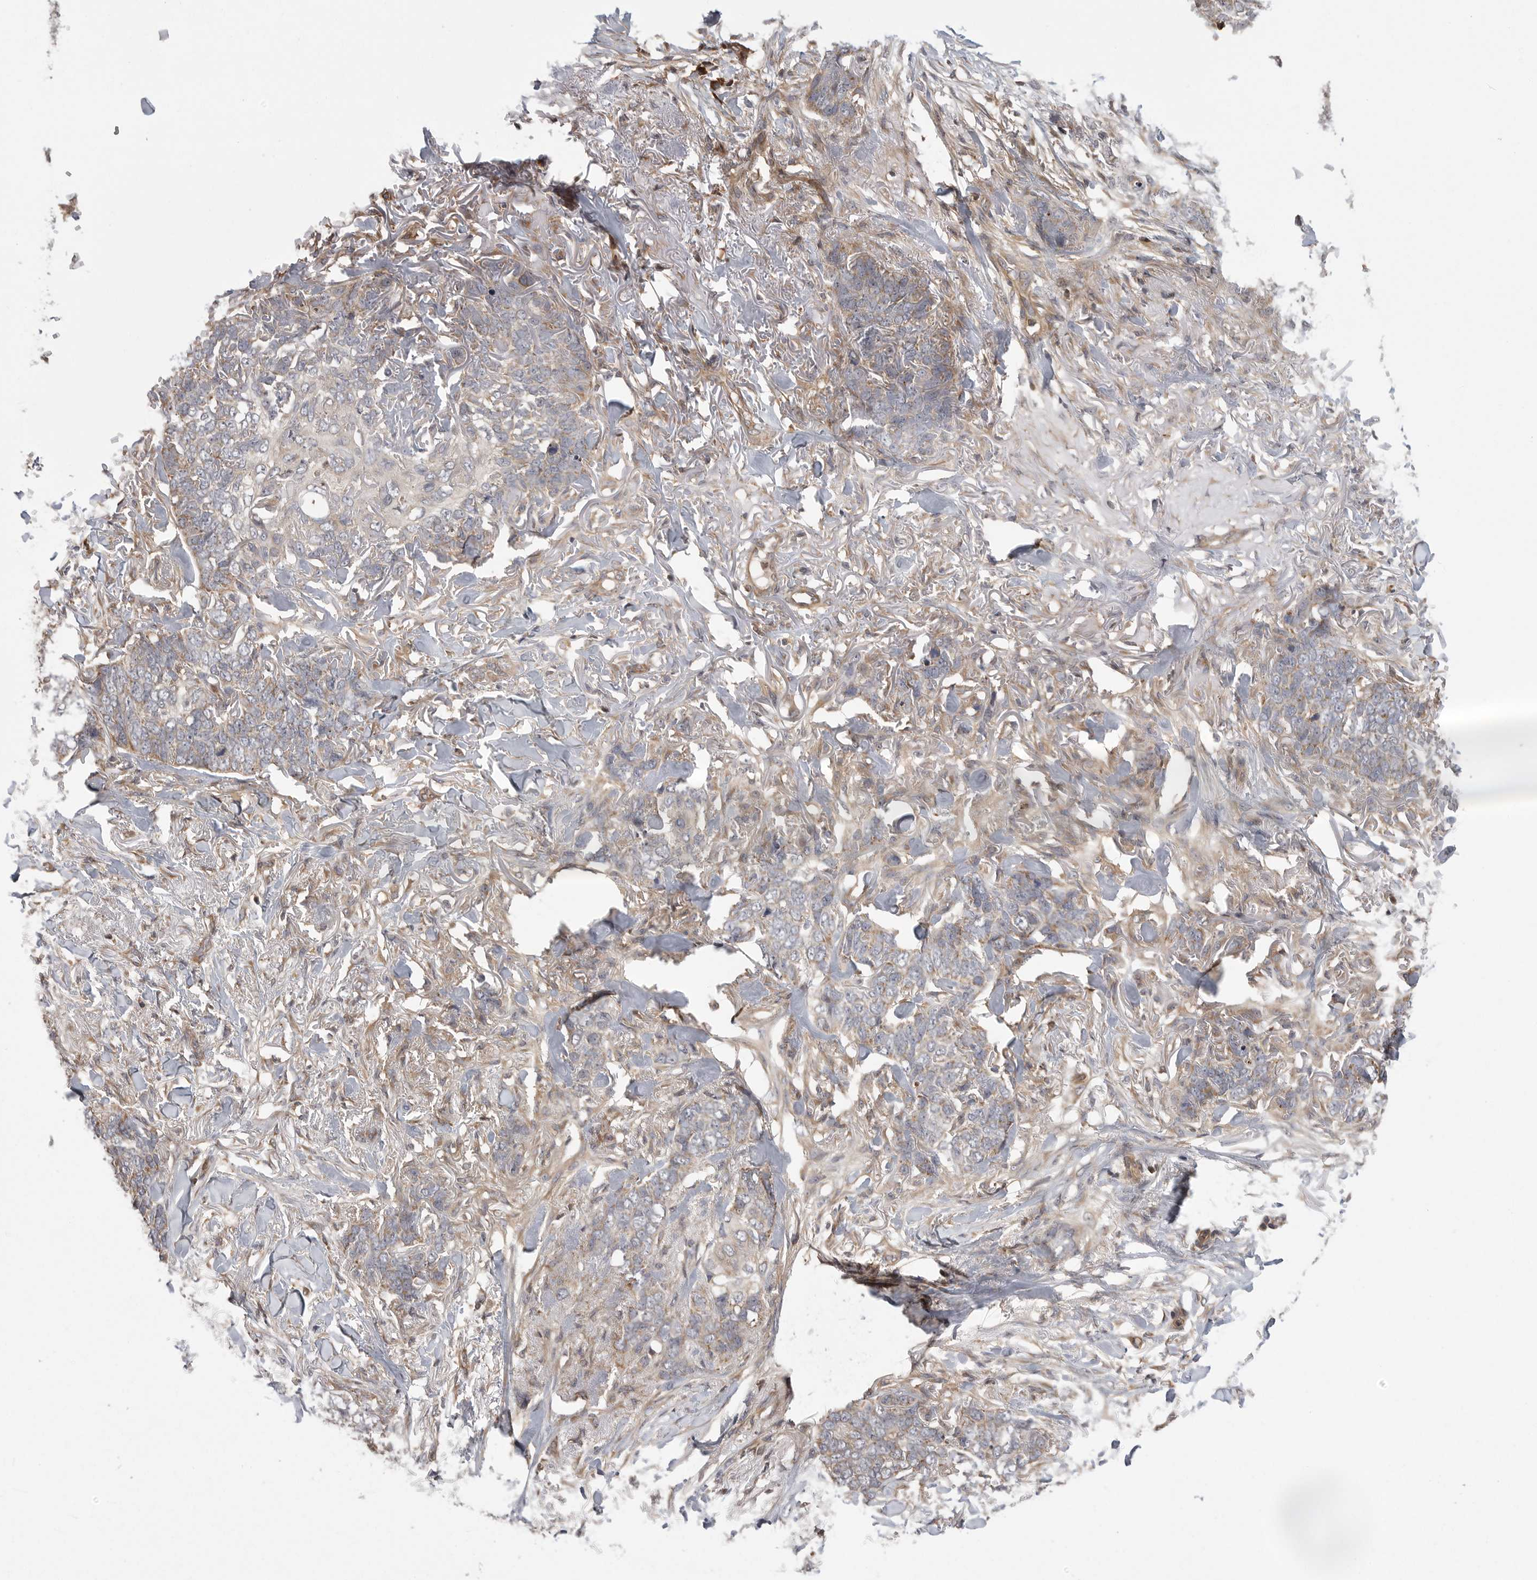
{"staining": {"intensity": "weak", "quantity": ">75%", "location": "cytoplasmic/membranous"}, "tissue": "skin cancer", "cell_type": "Tumor cells", "image_type": "cancer", "snomed": [{"axis": "morphology", "description": "Normal tissue, NOS"}, {"axis": "morphology", "description": "Basal cell carcinoma"}, {"axis": "topography", "description": "Skin"}], "caption": "A high-resolution image shows immunohistochemistry (IHC) staining of basal cell carcinoma (skin), which reveals weak cytoplasmic/membranous staining in approximately >75% of tumor cells. Nuclei are stained in blue.", "gene": "OXR1", "patient": {"sex": "male", "age": 77}}